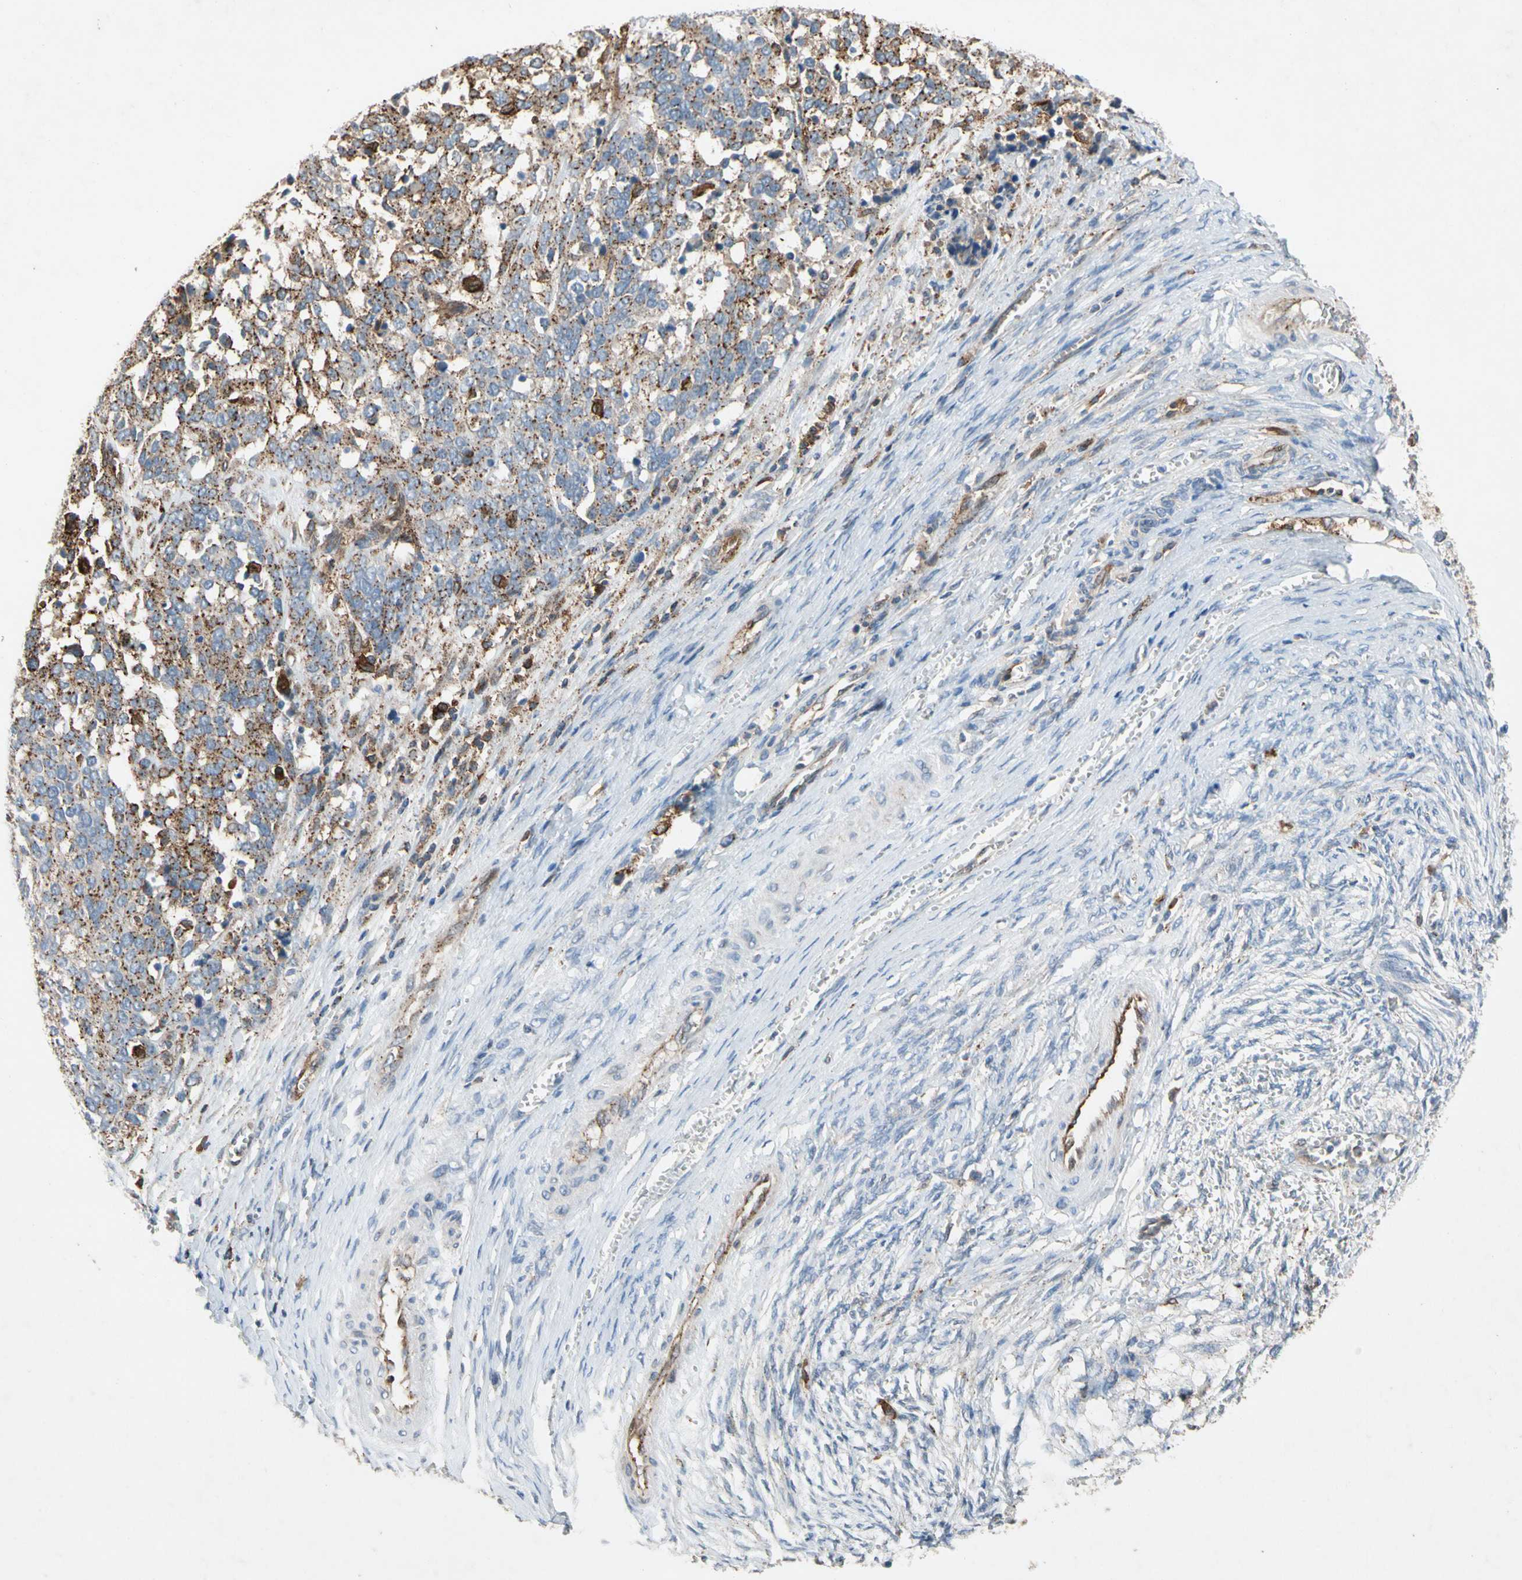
{"staining": {"intensity": "strong", "quantity": "25%-75%", "location": "cytoplasmic/membranous"}, "tissue": "ovarian cancer", "cell_type": "Tumor cells", "image_type": "cancer", "snomed": [{"axis": "morphology", "description": "Cystadenocarcinoma, serous, NOS"}, {"axis": "topography", "description": "Ovary"}], "caption": "About 25%-75% of tumor cells in human ovarian cancer display strong cytoplasmic/membranous protein staining as visualized by brown immunohistochemical staining.", "gene": "NDFIP2", "patient": {"sex": "female", "age": 44}}